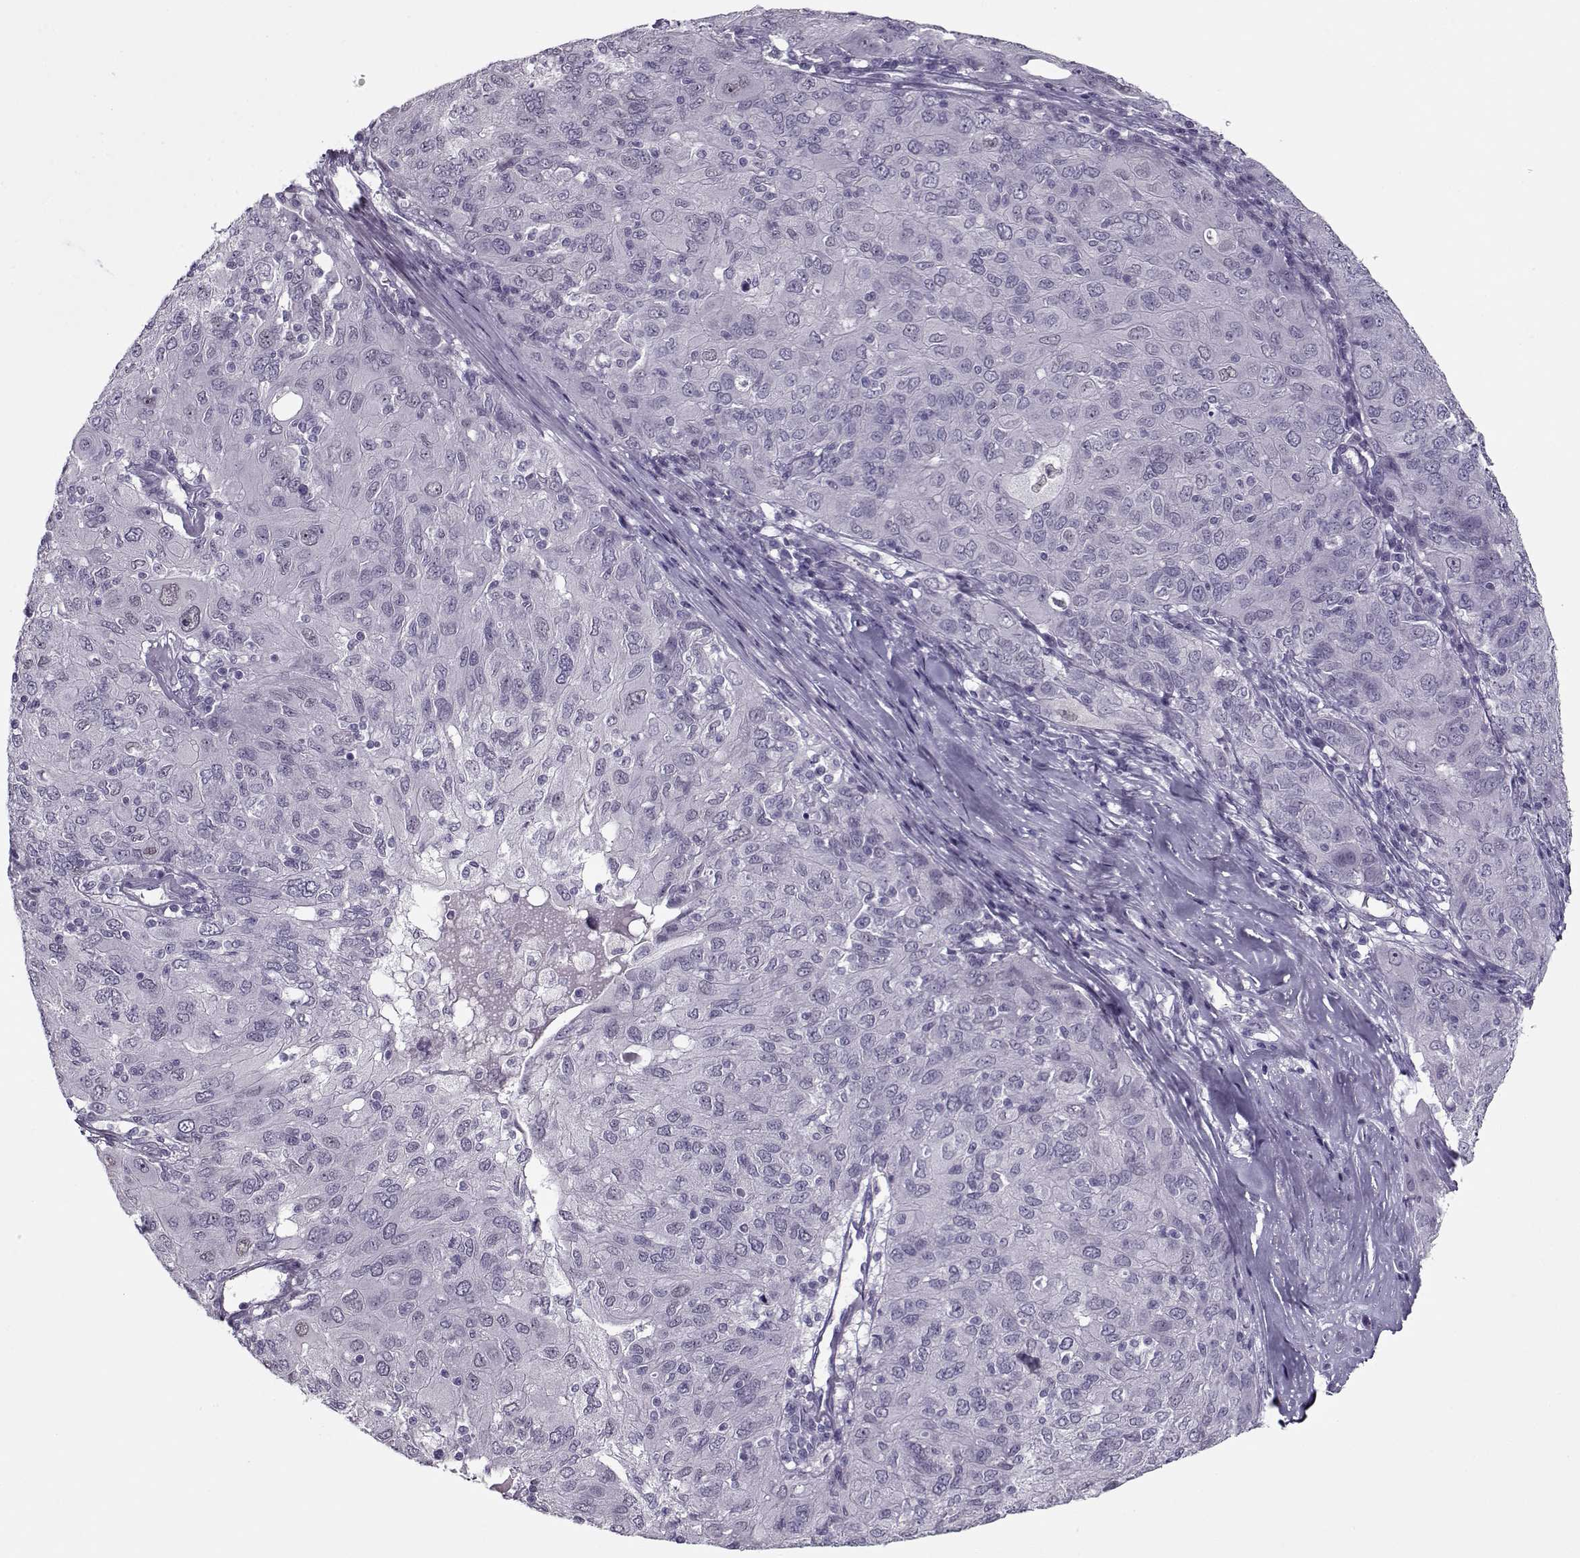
{"staining": {"intensity": "negative", "quantity": "none", "location": "none"}, "tissue": "ovarian cancer", "cell_type": "Tumor cells", "image_type": "cancer", "snomed": [{"axis": "morphology", "description": "Carcinoma, endometroid"}, {"axis": "topography", "description": "Ovary"}], "caption": "Tumor cells show no significant protein positivity in ovarian cancer (endometroid carcinoma).", "gene": "CIBAR1", "patient": {"sex": "female", "age": 50}}